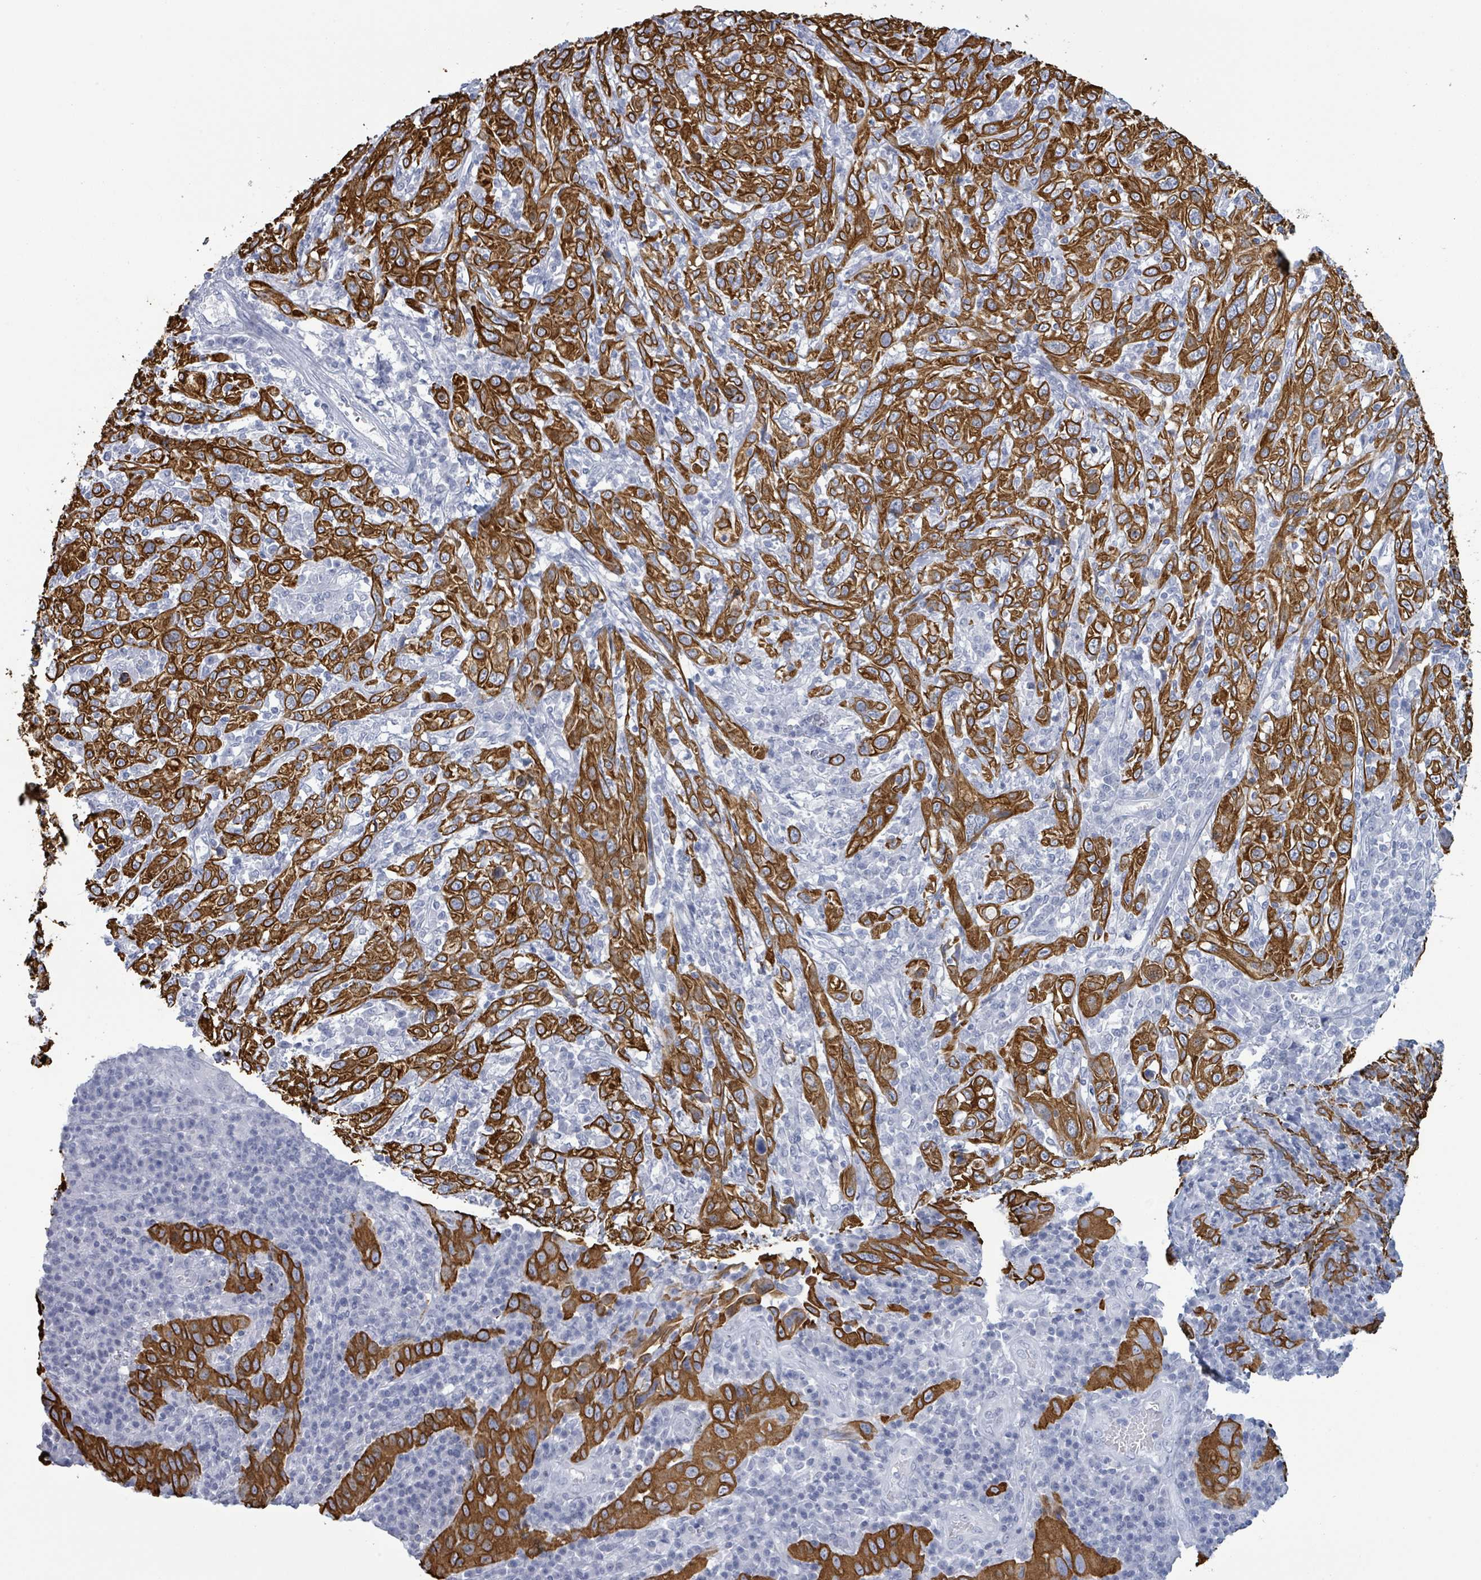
{"staining": {"intensity": "strong", "quantity": ">75%", "location": "cytoplasmic/membranous"}, "tissue": "cervical cancer", "cell_type": "Tumor cells", "image_type": "cancer", "snomed": [{"axis": "morphology", "description": "Squamous cell carcinoma, NOS"}, {"axis": "topography", "description": "Cervix"}], "caption": "Tumor cells reveal high levels of strong cytoplasmic/membranous staining in approximately >75% of cells in human cervical cancer. The staining is performed using DAB (3,3'-diaminobenzidine) brown chromogen to label protein expression. The nuclei are counter-stained blue using hematoxylin.", "gene": "KRT8", "patient": {"sex": "female", "age": 46}}